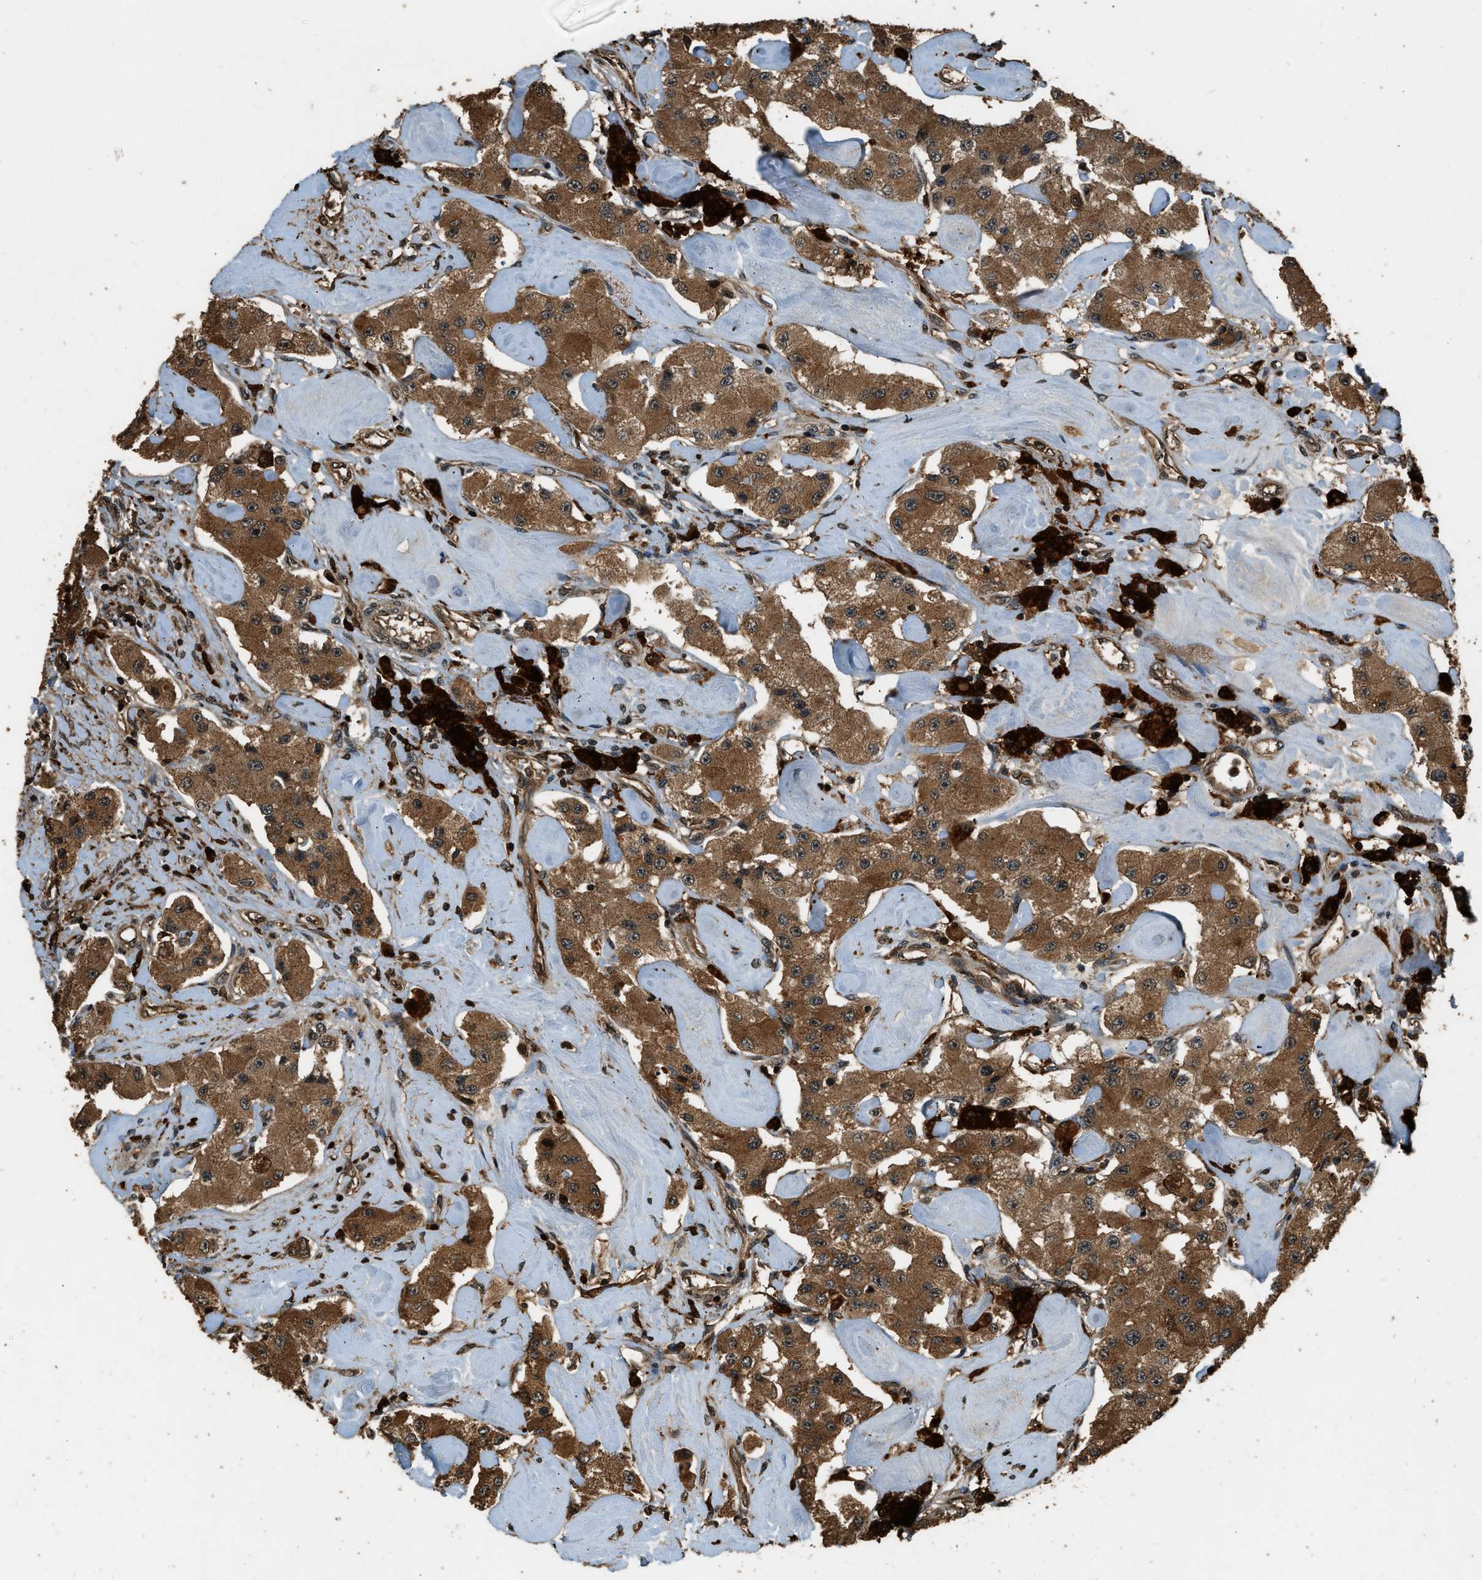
{"staining": {"intensity": "moderate", "quantity": ">75%", "location": "cytoplasmic/membranous"}, "tissue": "carcinoid", "cell_type": "Tumor cells", "image_type": "cancer", "snomed": [{"axis": "morphology", "description": "Carcinoid, malignant, NOS"}, {"axis": "topography", "description": "Pancreas"}], "caption": "Malignant carcinoid stained for a protein (brown) exhibits moderate cytoplasmic/membranous positive positivity in about >75% of tumor cells.", "gene": "RAP2A", "patient": {"sex": "male", "age": 41}}